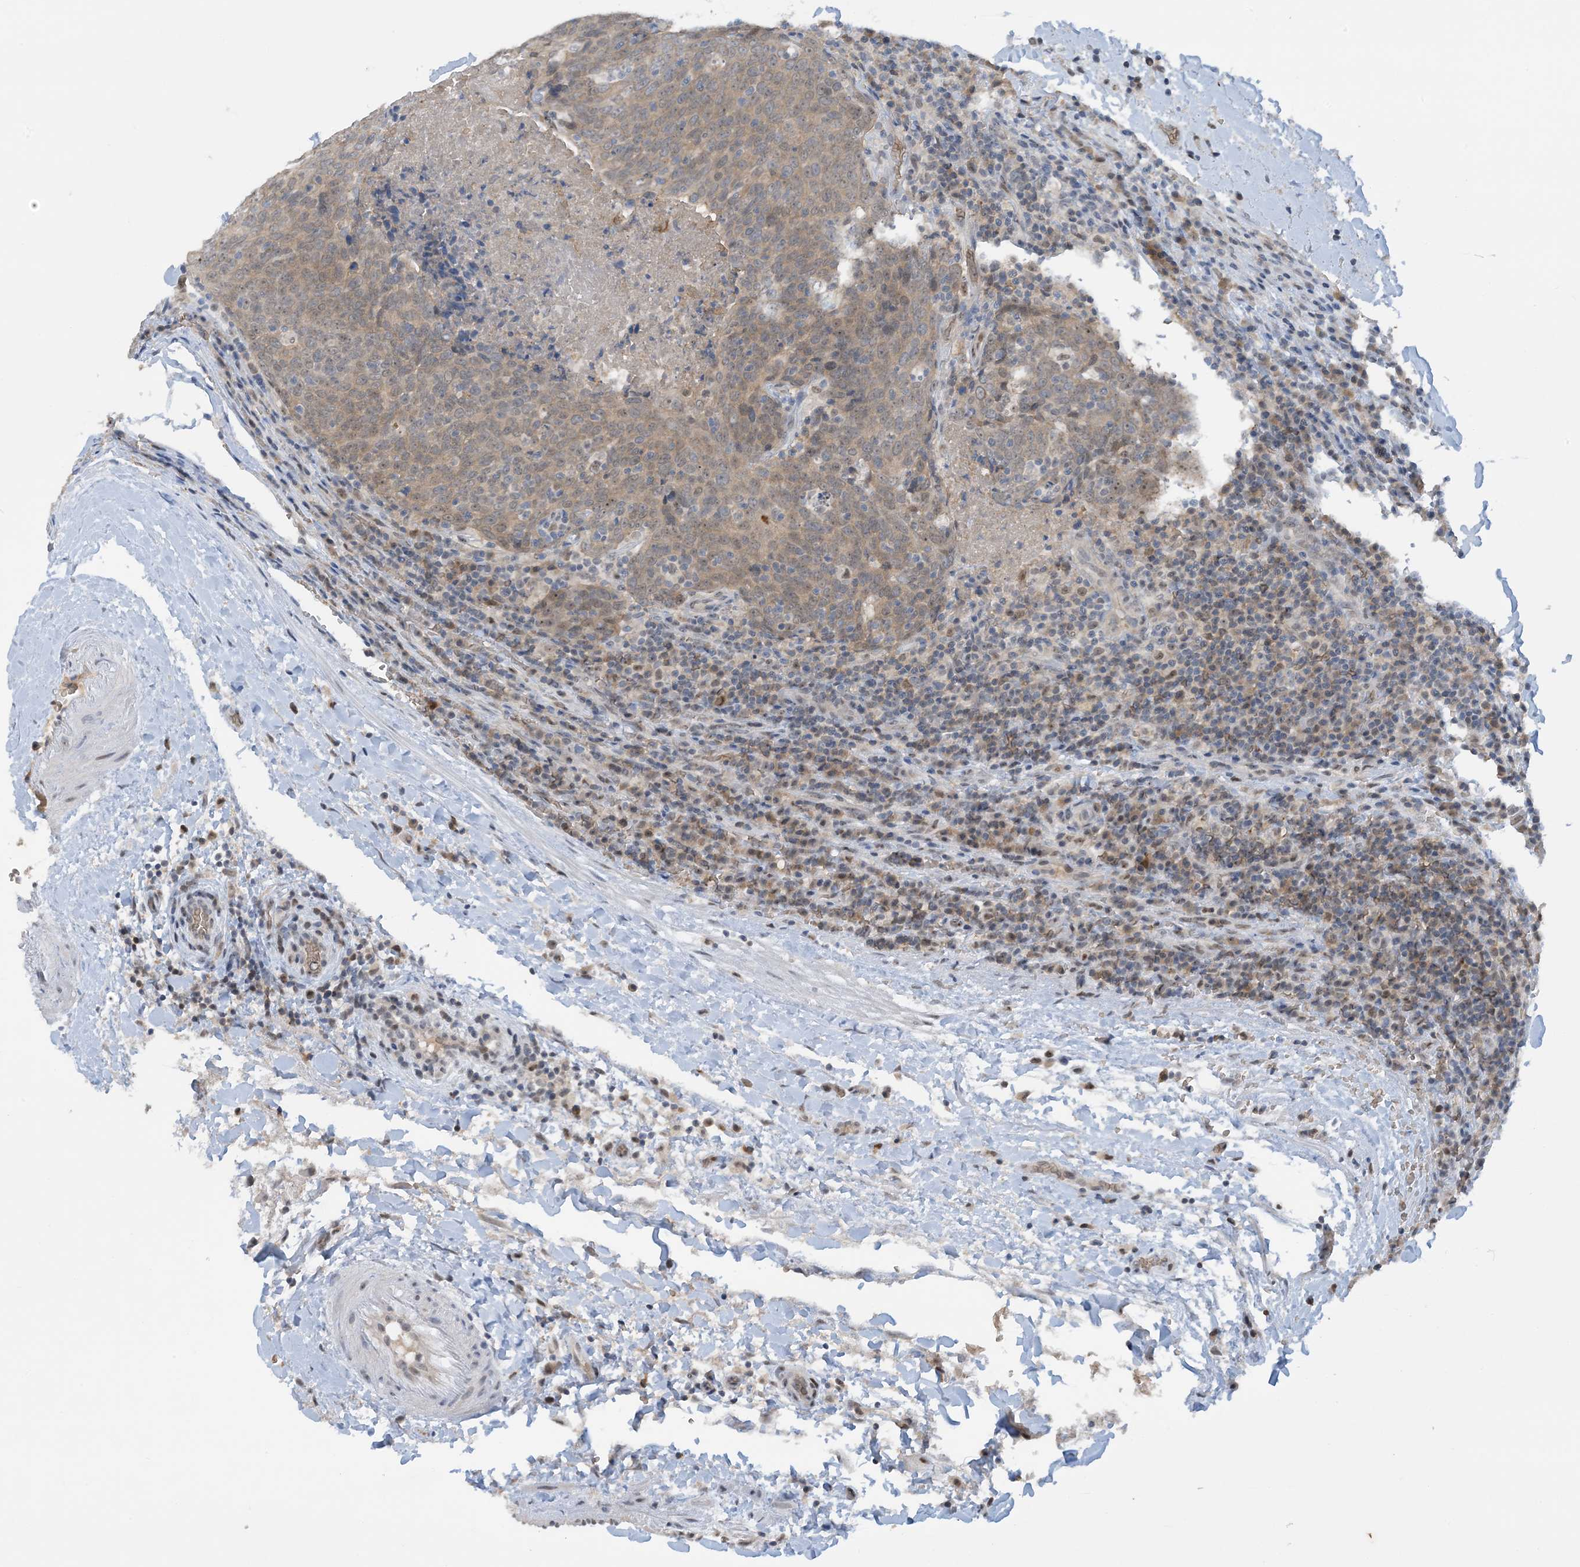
{"staining": {"intensity": "weak", "quantity": ">75%", "location": "cytoplasmic/membranous,nuclear"}, "tissue": "head and neck cancer", "cell_type": "Tumor cells", "image_type": "cancer", "snomed": [{"axis": "morphology", "description": "Squamous cell carcinoma, NOS"}, {"axis": "morphology", "description": "Squamous cell carcinoma, metastatic, NOS"}, {"axis": "topography", "description": "Lymph node"}, {"axis": "topography", "description": "Head-Neck"}], "caption": "Protein analysis of head and neck metastatic squamous cell carcinoma tissue displays weak cytoplasmic/membranous and nuclear positivity in about >75% of tumor cells. Using DAB (brown) and hematoxylin (blue) stains, captured at high magnification using brightfield microscopy.", "gene": "UBE2E1", "patient": {"sex": "male", "age": 62}}